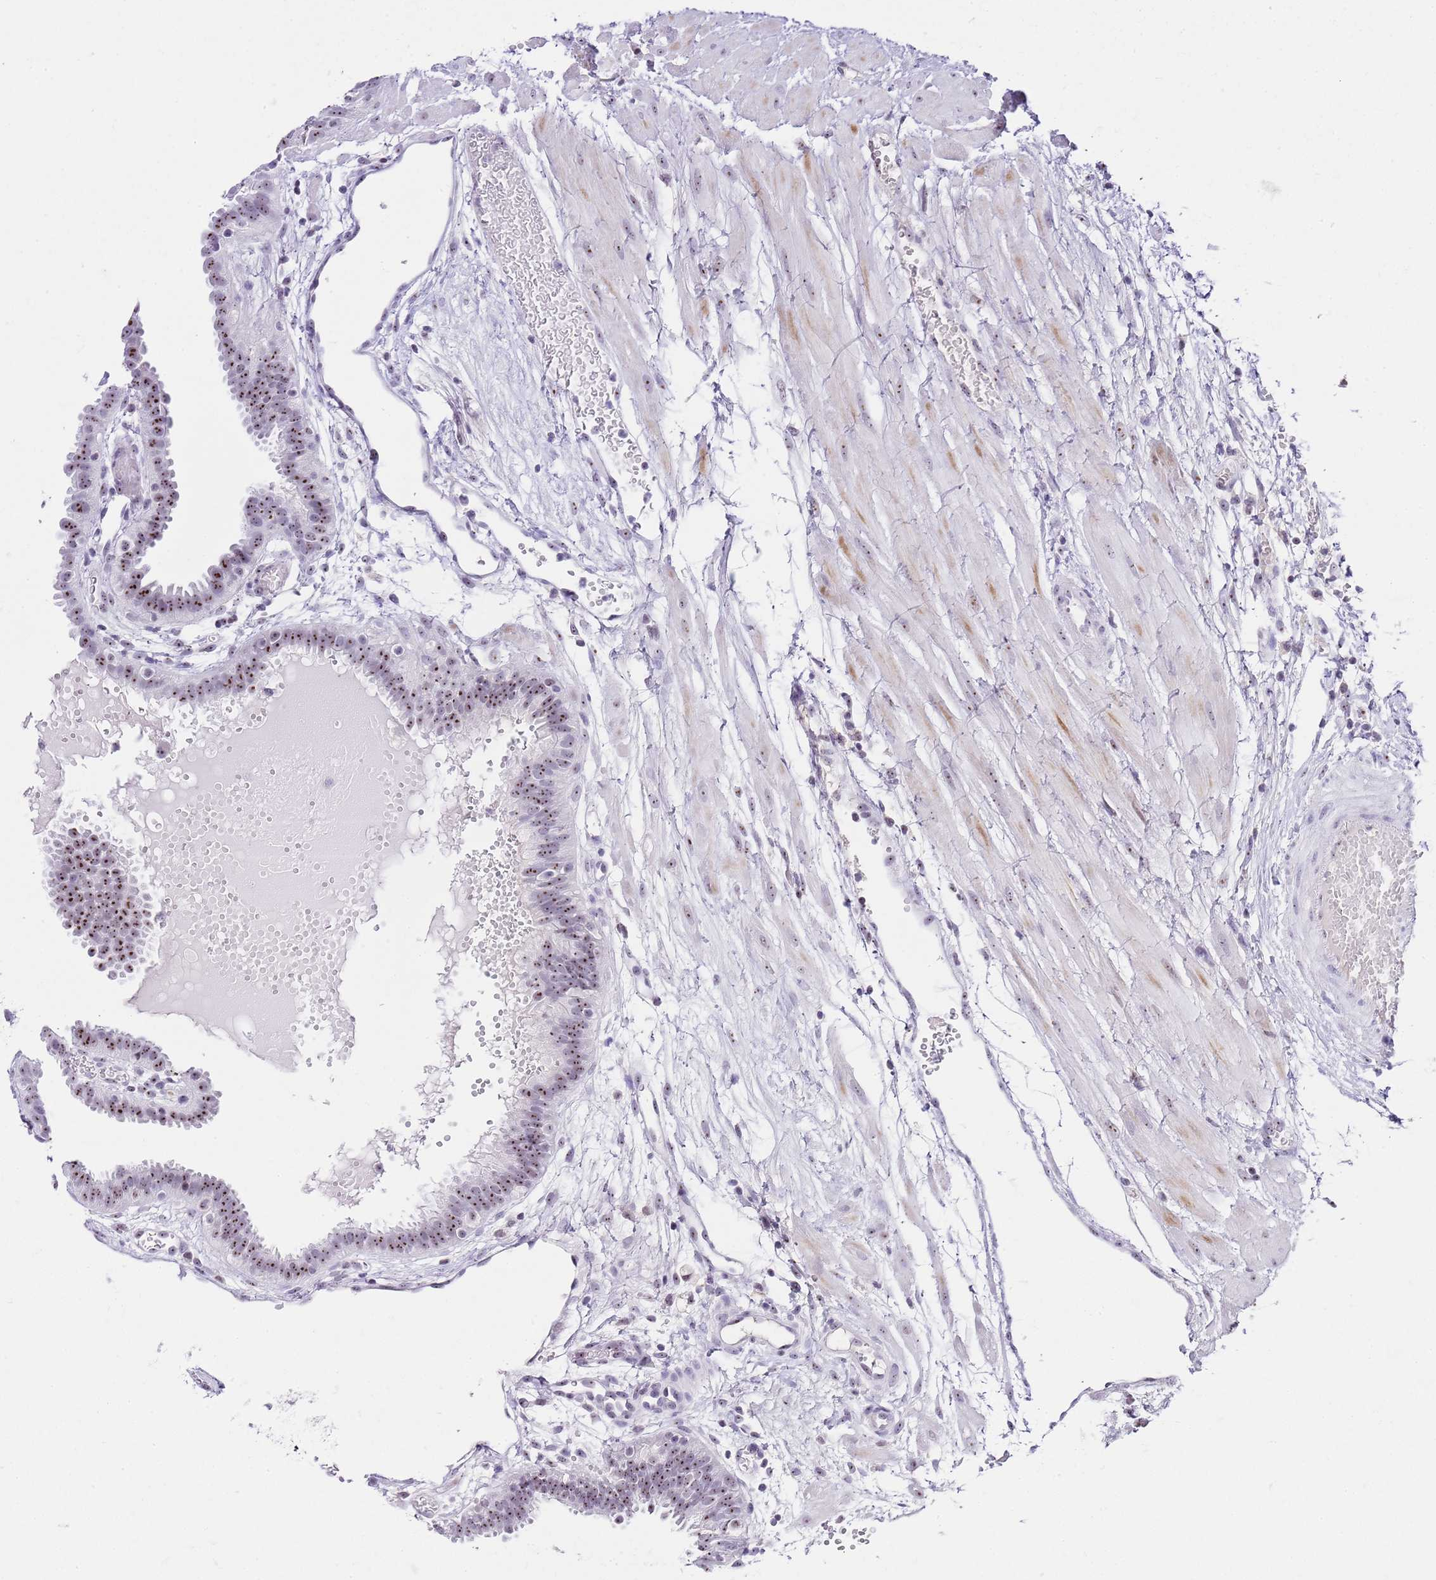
{"staining": {"intensity": "moderate", "quantity": ">75%", "location": "nuclear"}, "tissue": "fallopian tube", "cell_type": "Glandular cells", "image_type": "normal", "snomed": [{"axis": "morphology", "description": "Normal tissue, NOS"}, {"axis": "topography", "description": "Fallopian tube"}], "caption": "This is an image of immunohistochemistry staining of normal fallopian tube, which shows moderate positivity in the nuclear of glandular cells.", "gene": "NOP56", "patient": {"sex": "female", "age": 37}}